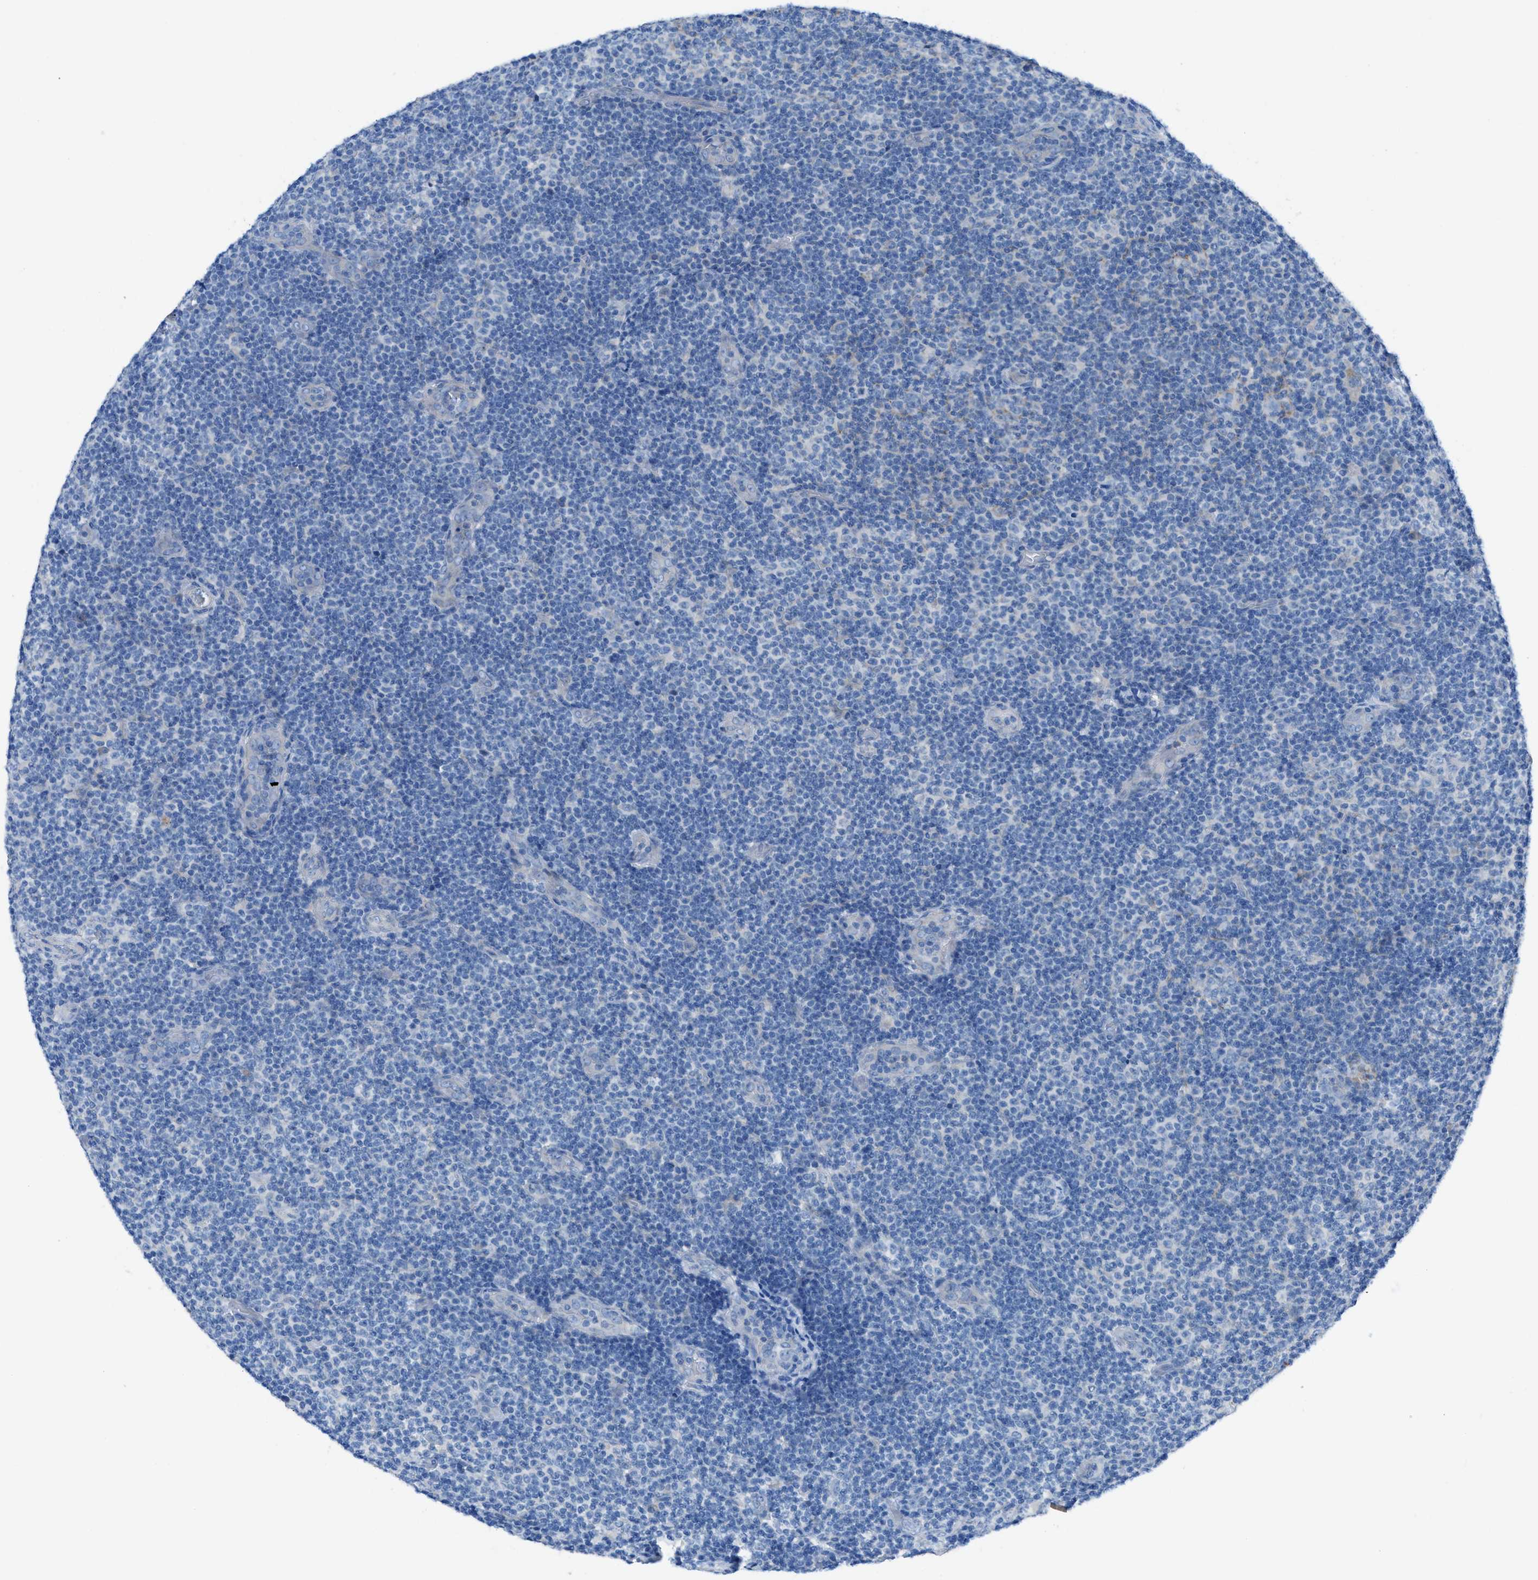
{"staining": {"intensity": "negative", "quantity": "none", "location": "none"}, "tissue": "lymphoma", "cell_type": "Tumor cells", "image_type": "cancer", "snomed": [{"axis": "morphology", "description": "Malignant lymphoma, non-Hodgkin's type, Low grade"}, {"axis": "topography", "description": "Lymph node"}], "caption": "This is an IHC photomicrograph of human malignant lymphoma, non-Hodgkin's type (low-grade). There is no positivity in tumor cells.", "gene": "C5AR2", "patient": {"sex": "male", "age": 83}}